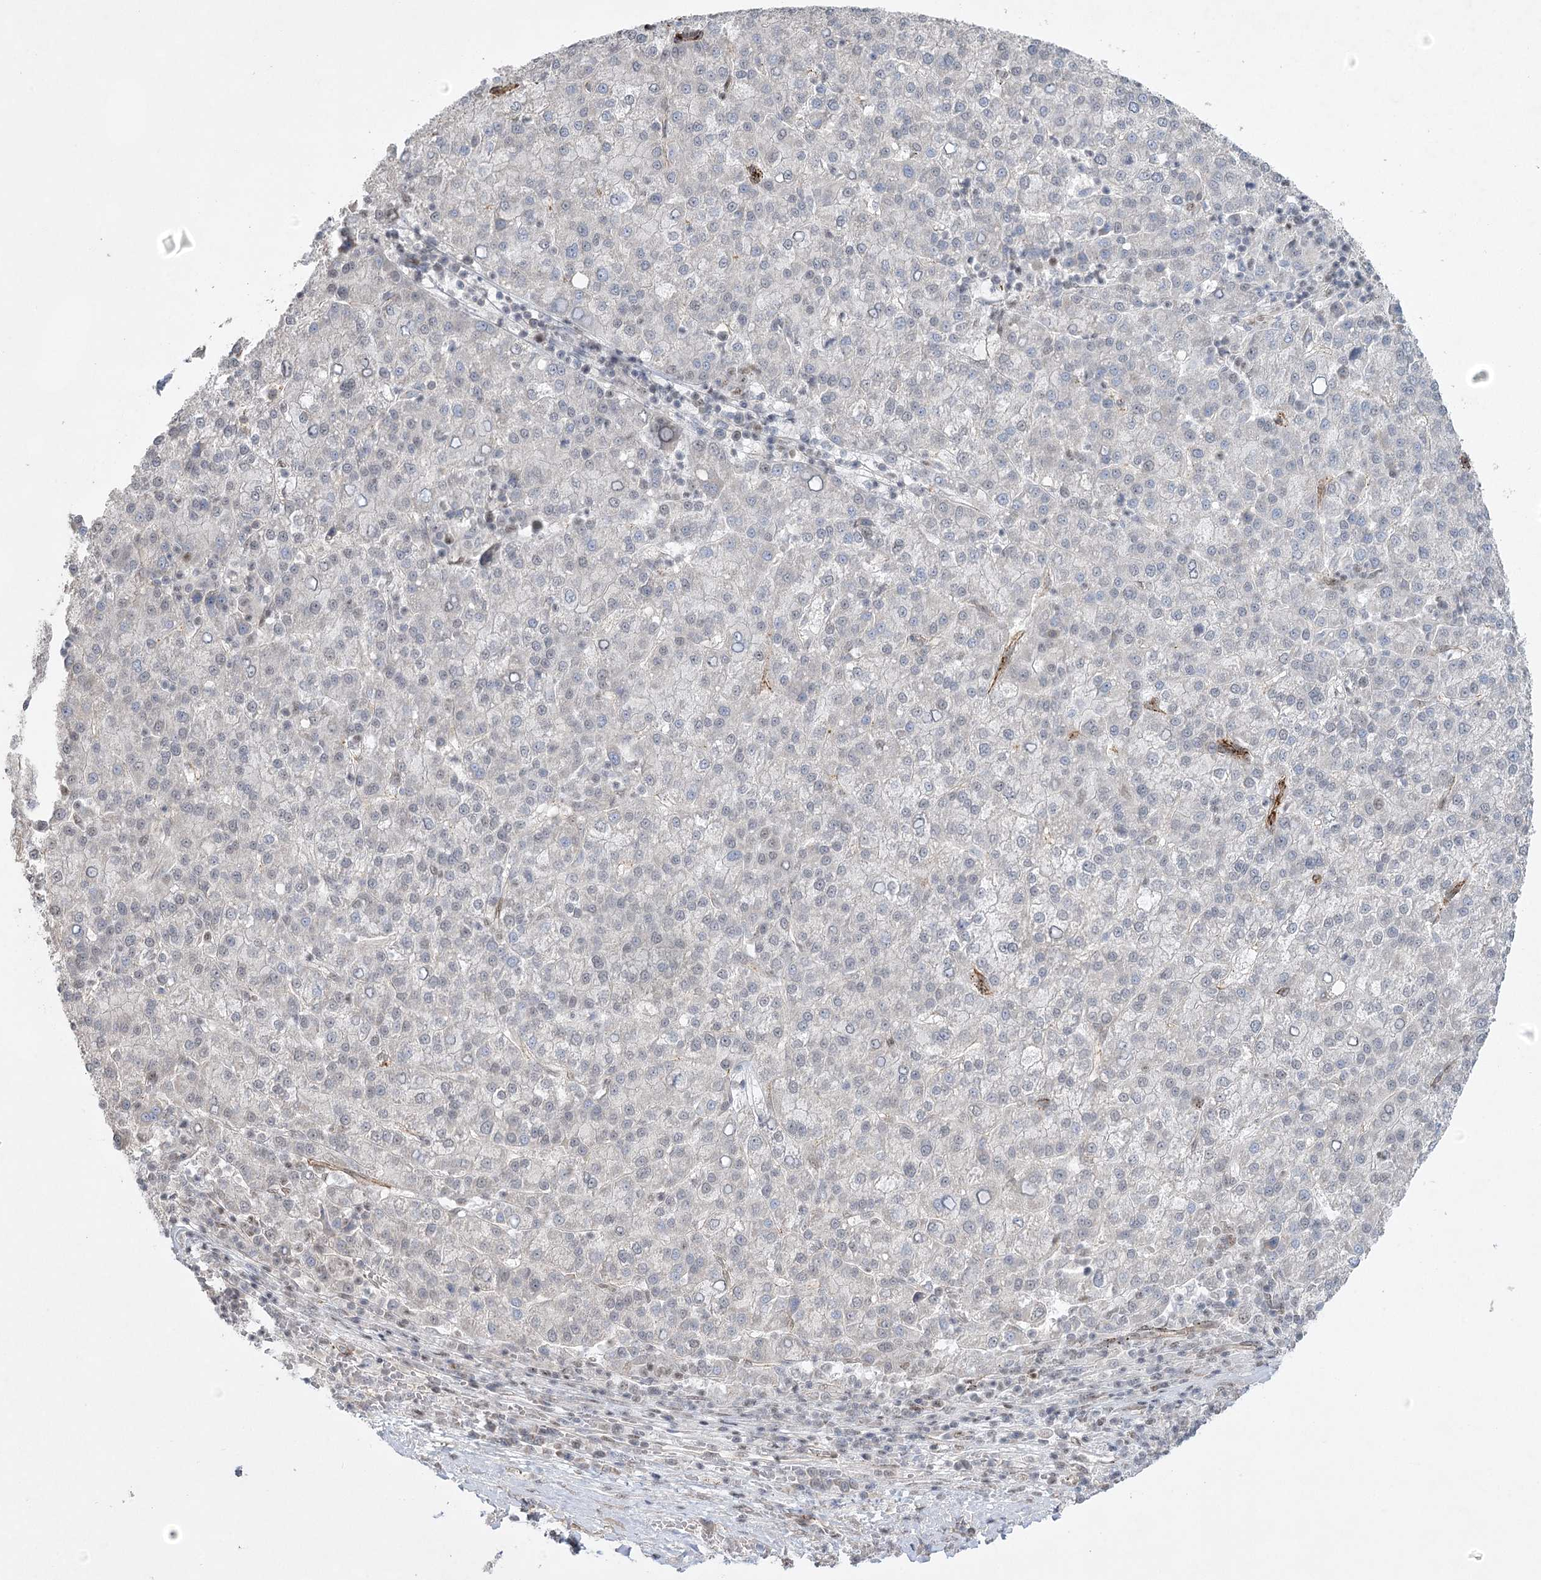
{"staining": {"intensity": "weak", "quantity": "<25%", "location": "nuclear"}, "tissue": "liver cancer", "cell_type": "Tumor cells", "image_type": "cancer", "snomed": [{"axis": "morphology", "description": "Carcinoma, Hepatocellular, NOS"}, {"axis": "topography", "description": "Liver"}], "caption": "Liver cancer (hepatocellular carcinoma) was stained to show a protein in brown. There is no significant positivity in tumor cells.", "gene": "AMTN", "patient": {"sex": "female", "age": 58}}